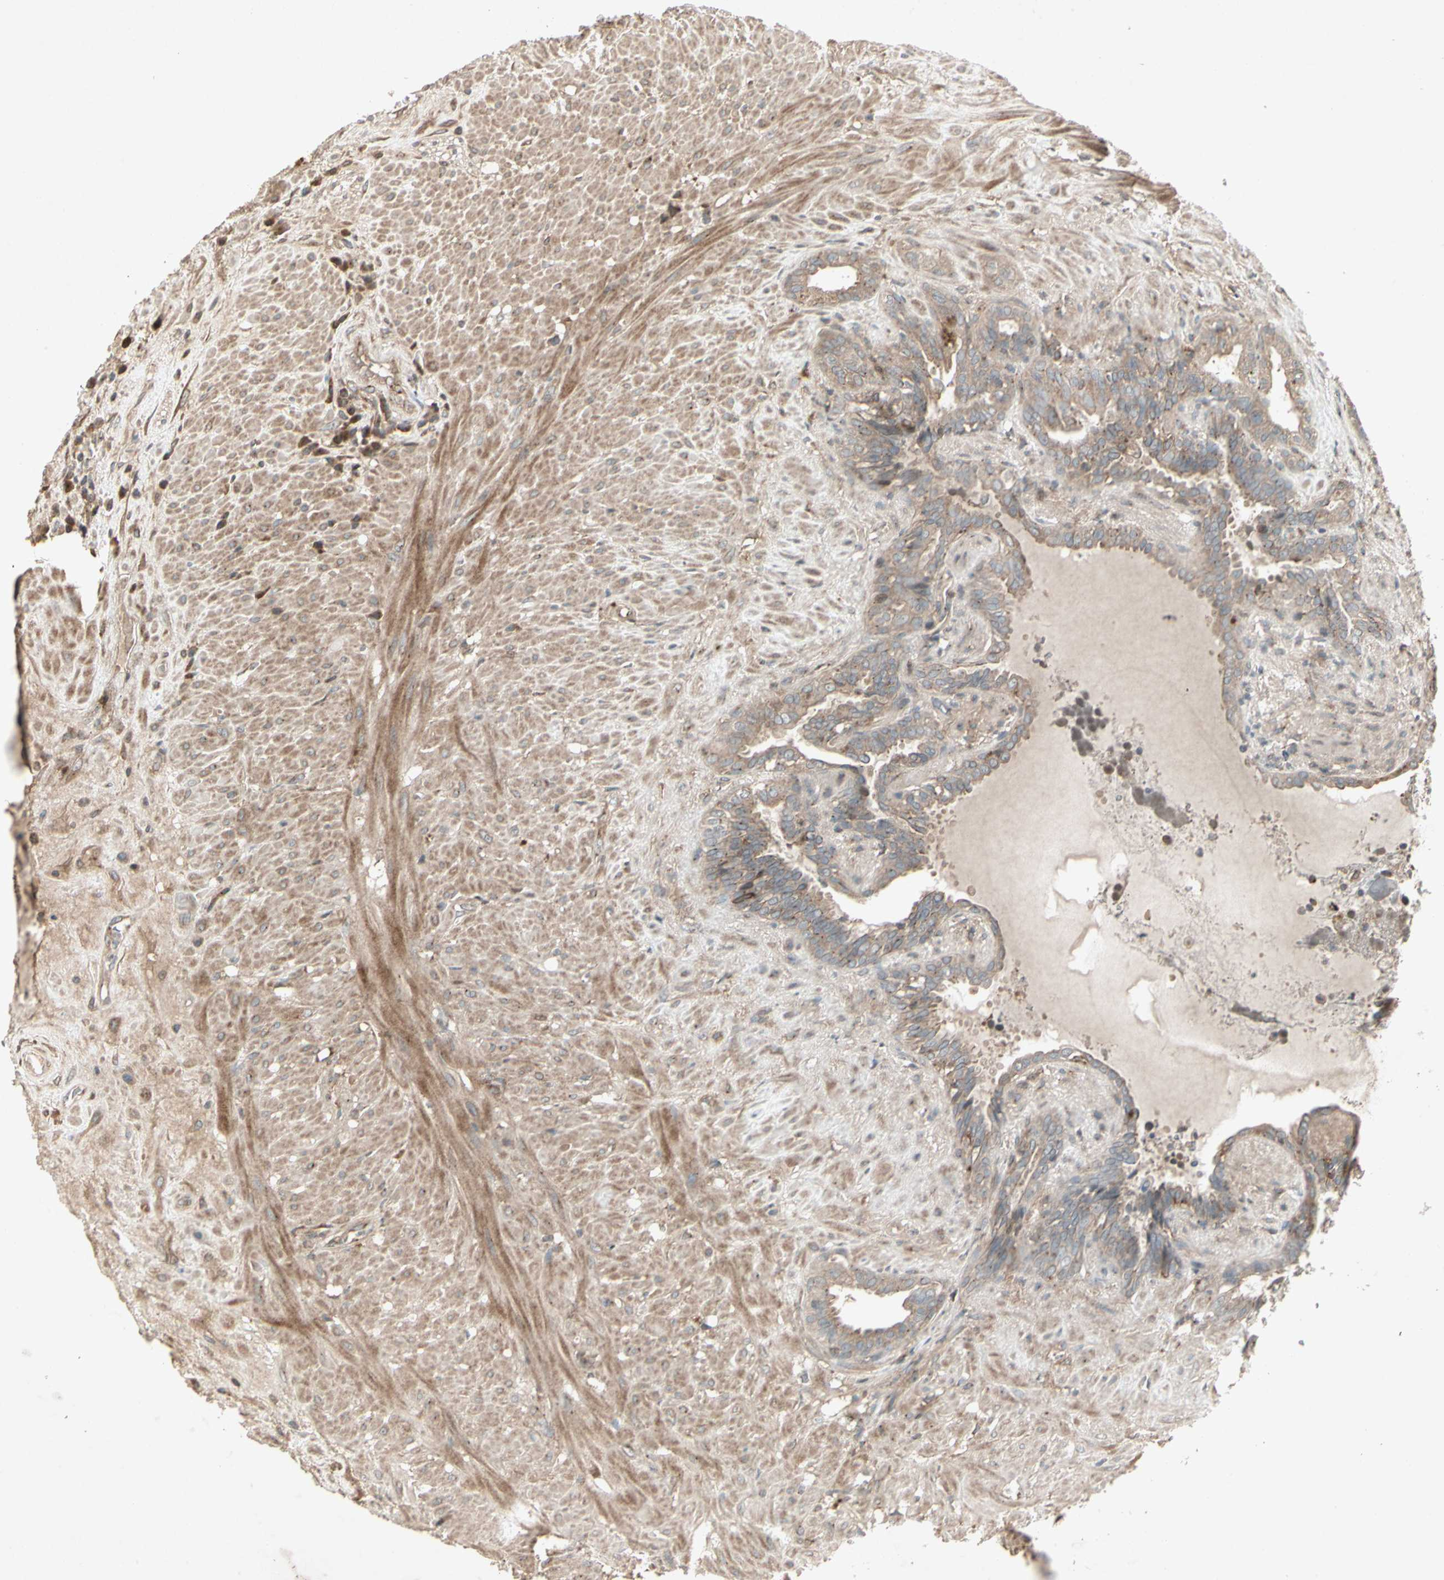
{"staining": {"intensity": "weak", "quantity": ">75%", "location": "cytoplasmic/membranous"}, "tissue": "seminal vesicle", "cell_type": "Glandular cells", "image_type": "normal", "snomed": [{"axis": "morphology", "description": "Normal tissue, NOS"}, {"axis": "topography", "description": "Seminal veicle"}], "caption": "Brown immunohistochemical staining in unremarkable human seminal vesicle displays weak cytoplasmic/membranous expression in approximately >75% of glandular cells. (DAB IHC, brown staining for protein, blue staining for nuclei).", "gene": "TEK", "patient": {"sex": "male", "age": 61}}